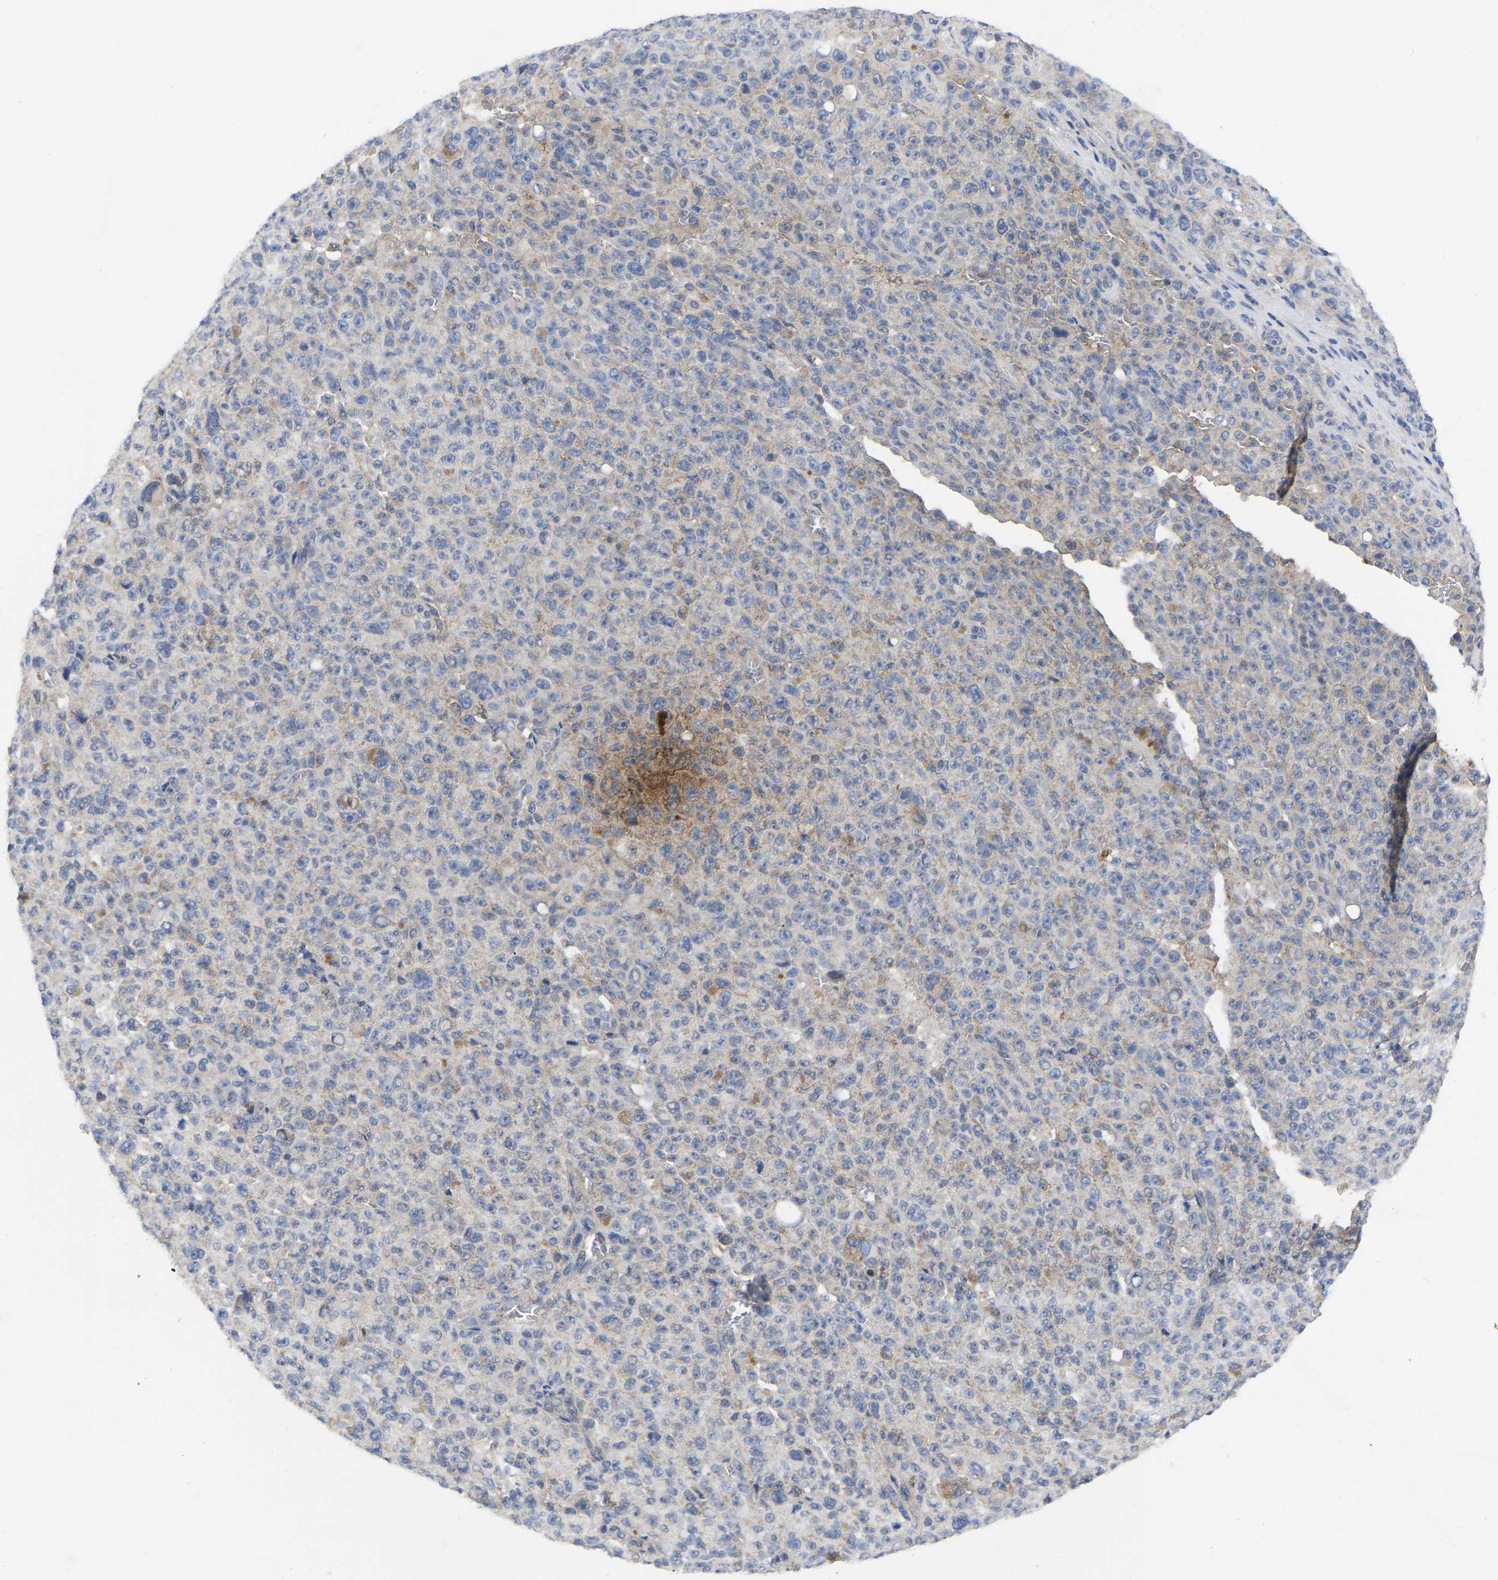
{"staining": {"intensity": "weak", "quantity": "<25%", "location": "cytoplasmic/membranous"}, "tissue": "melanoma", "cell_type": "Tumor cells", "image_type": "cancer", "snomed": [{"axis": "morphology", "description": "Malignant melanoma, NOS"}, {"axis": "topography", "description": "Skin"}], "caption": "Tumor cells show no significant expression in melanoma. The staining was performed using DAB to visualize the protein expression in brown, while the nuclei were stained in blue with hematoxylin (Magnification: 20x).", "gene": "TCP1", "patient": {"sex": "female", "age": 82}}